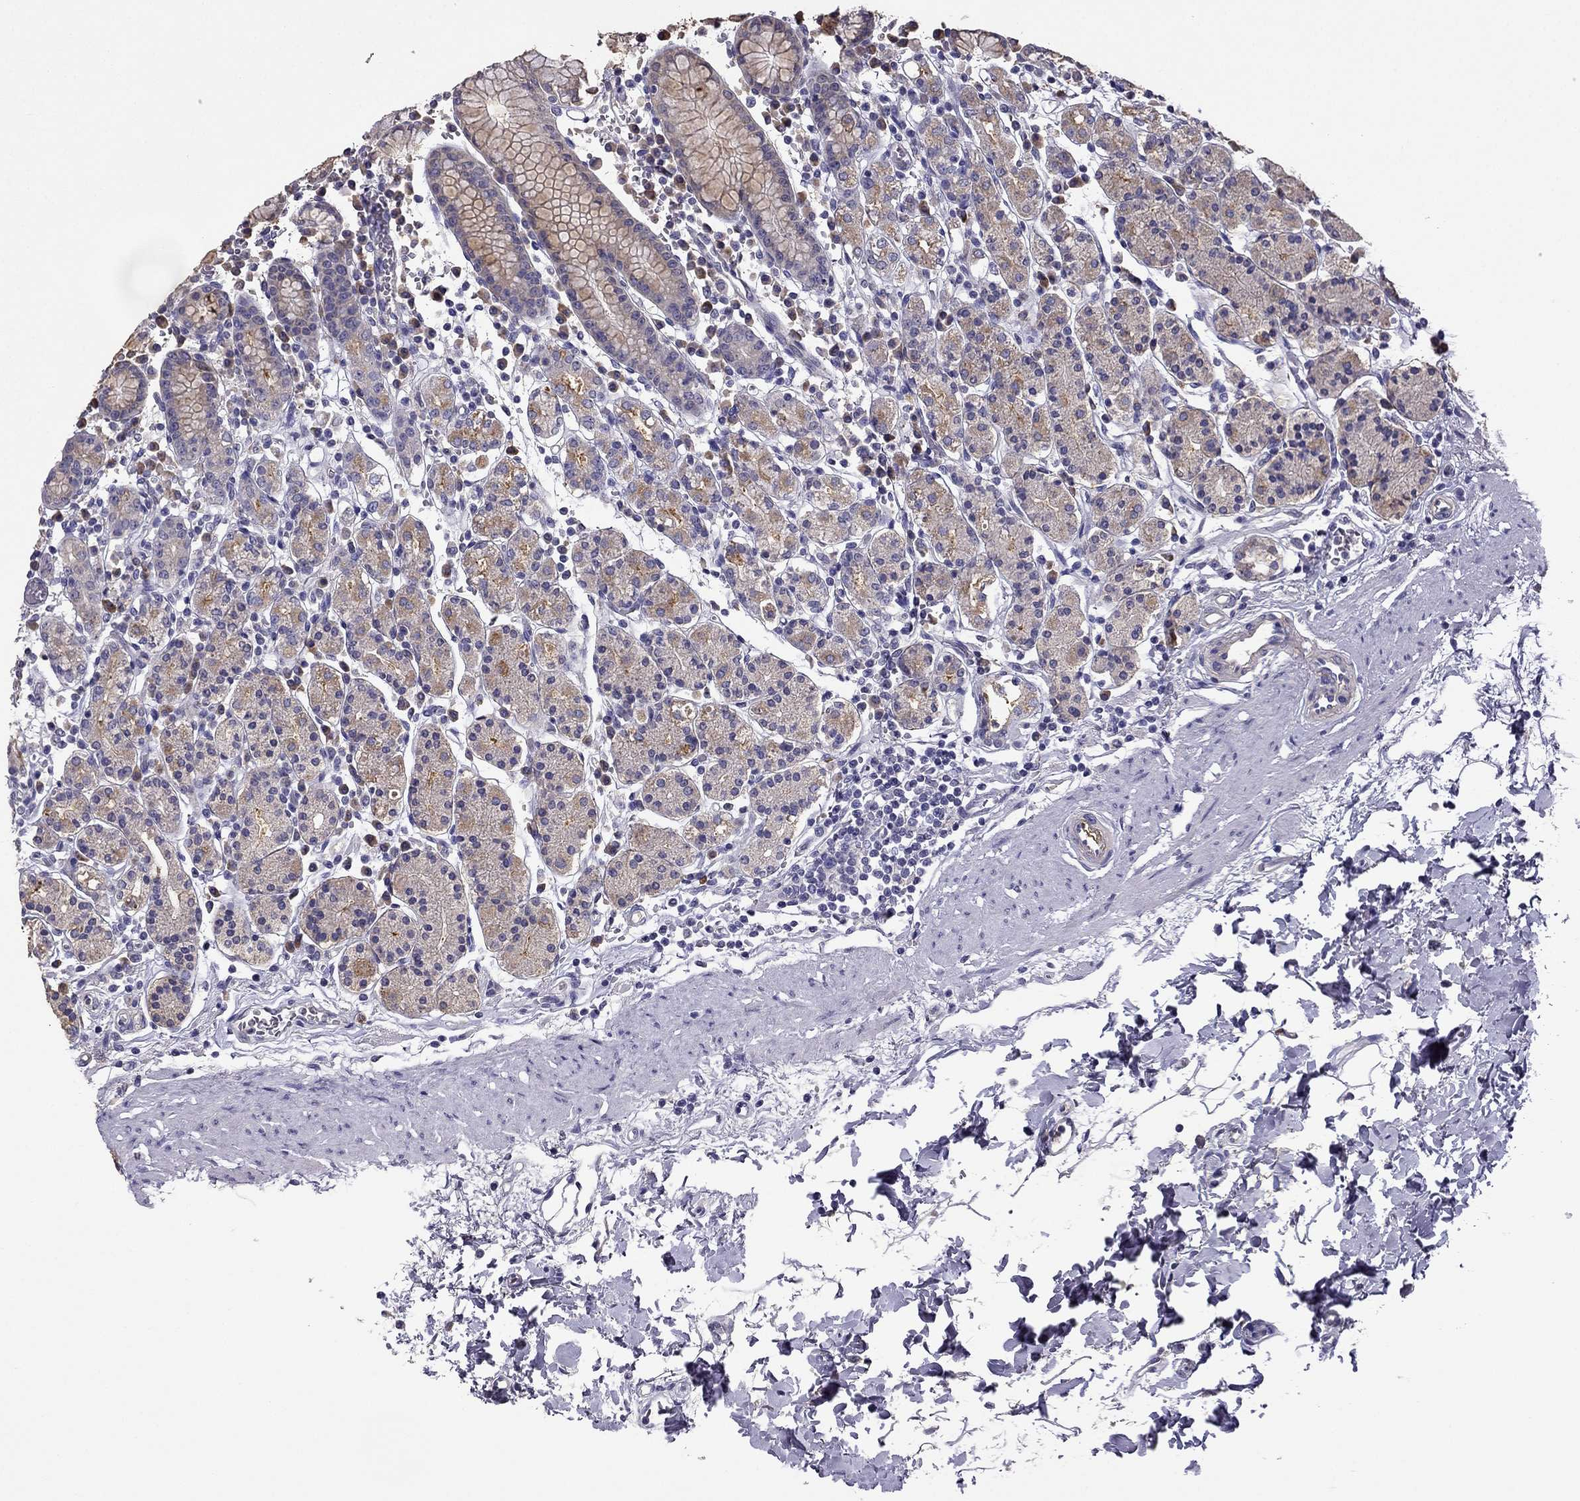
{"staining": {"intensity": "moderate", "quantity": "<25%", "location": "cytoplasmic/membranous"}, "tissue": "stomach", "cell_type": "Glandular cells", "image_type": "normal", "snomed": [{"axis": "morphology", "description": "Normal tissue, NOS"}, {"axis": "topography", "description": "Stomach, upper"}, {"axis": "topography", "description": "Stomach"}], "caption": "Immunohistochemistry (IHC) image of unremarkable stomach: human stomach stained using immunohistochemistry (IHC) reveals low levels of moderate protein expression localized specifically in the cytoplasmic/membranous of glandular cells, appearing as a cytoplasmic/membranous brown color.", "gene": "CDH9", "patient": {"sex": "male", "age": 62}}